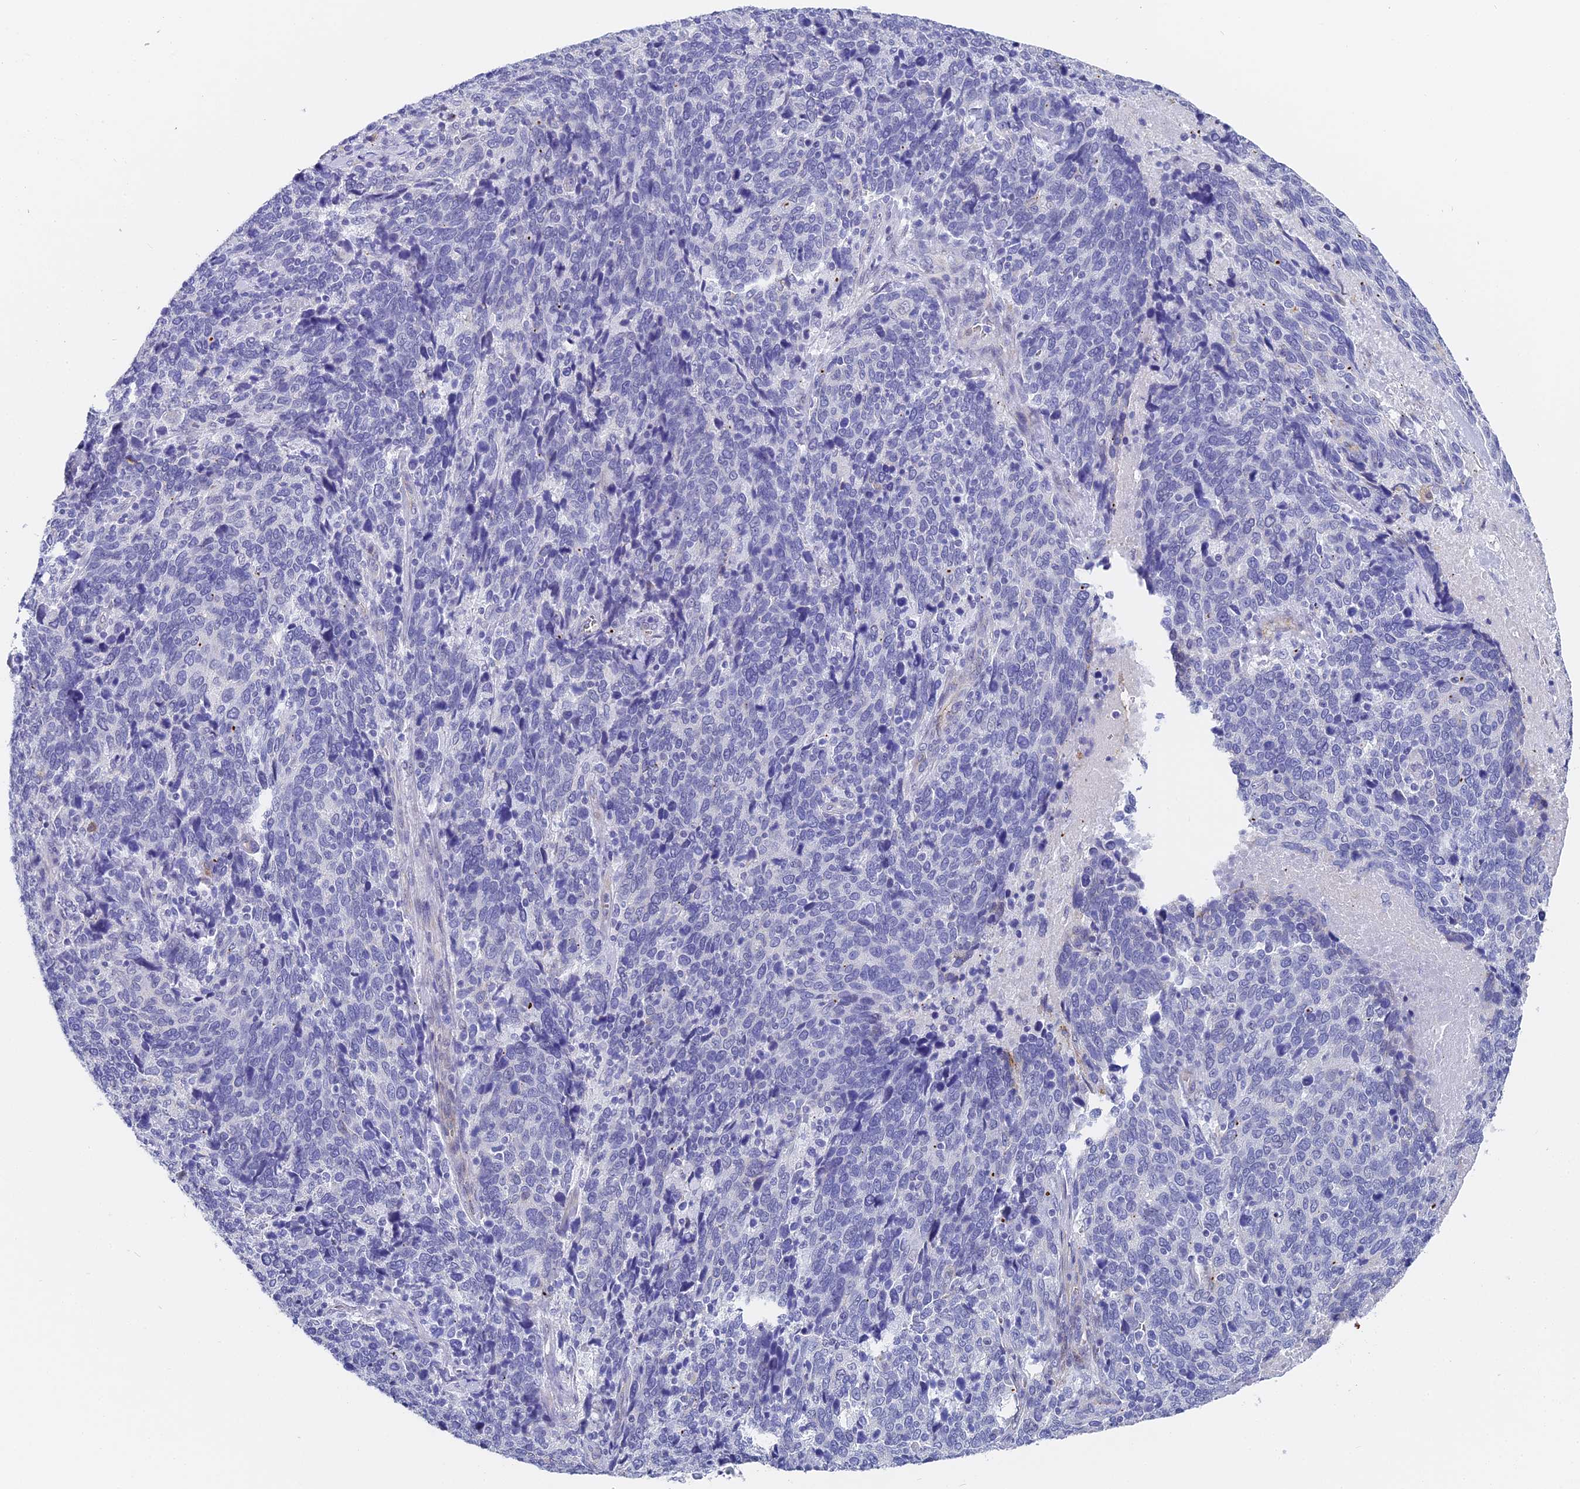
{"staining": {"intensity": "negative", "quantity": "none", "location": "none"}, "tissue": "cervical cancer", "cell_type": "Tumor cells", "image_type": "cancer", "snomed": [{"axis": "morphology", "description": "Squamous cell carcinoma, NOS"}, {"axis": "topography", "description": "Cervix"}], "caption": "An image of human cervical cancer is negative for staining in tumor cells. (Brightfield microscopy of DAB (3,3'-diaminobenzidine) IHC at high magnification).", "gene": "GJA1", "patient": {"sex": "female", "age": 41}}